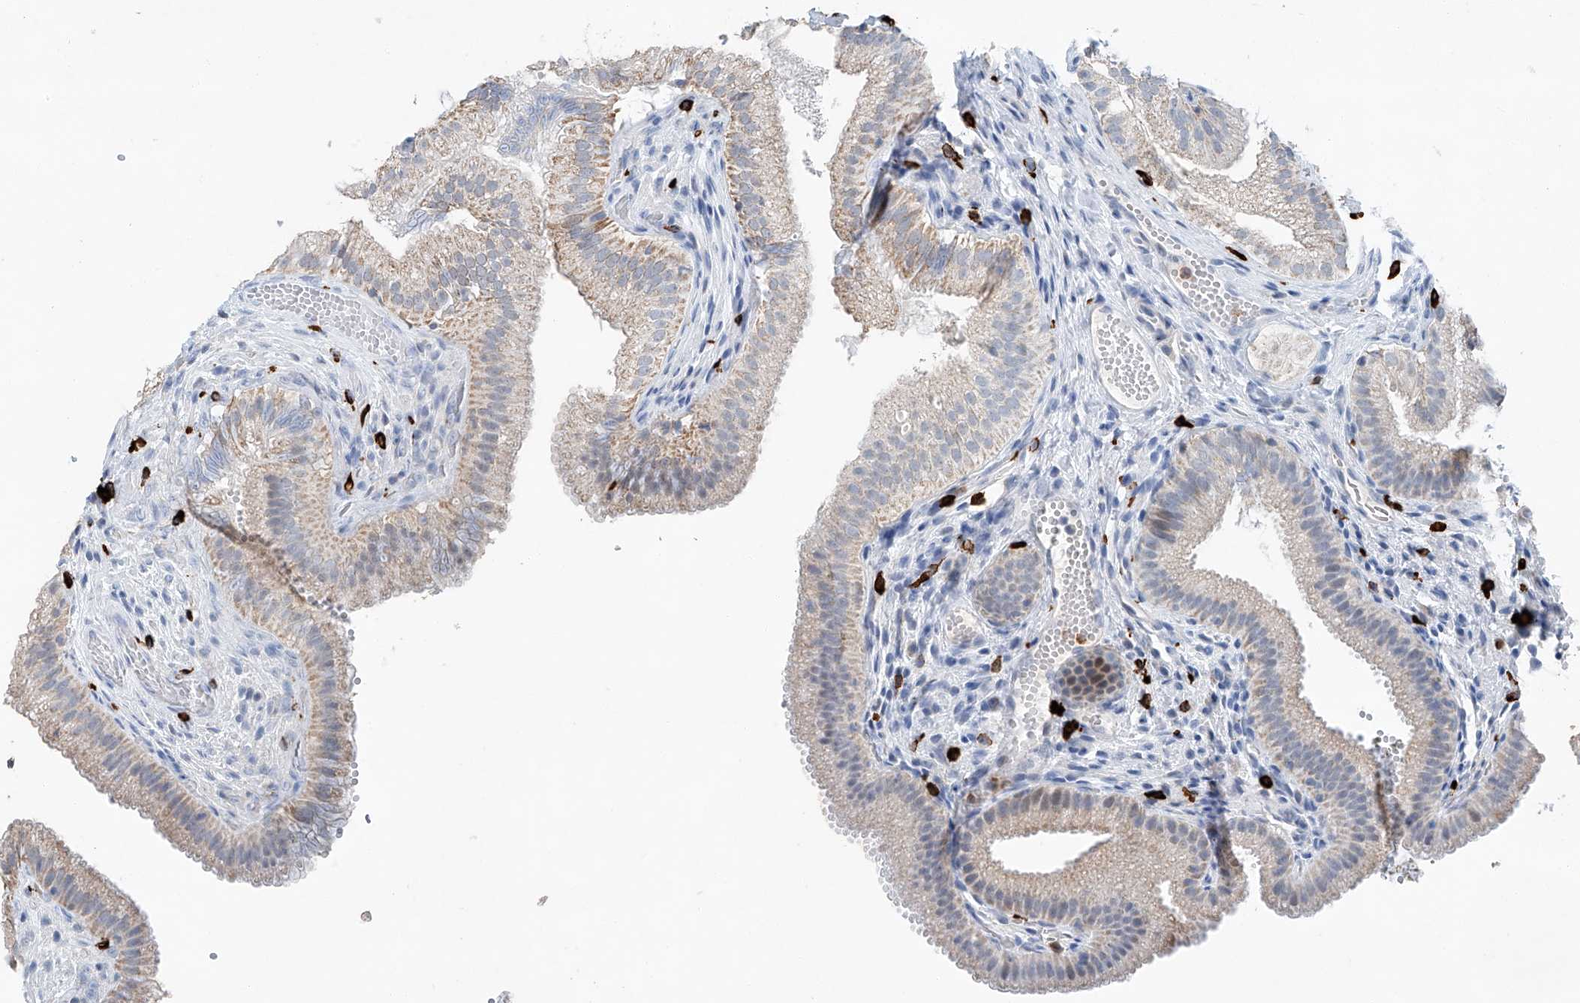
{"staining": {"intensity": "moderate", "quantity": "<25%", "location": "cytoplasmic/membranous"}, "tissue": "gallbladder", "cell_type": "Glandular cells", "image_type": "normal", "snomed": [{"axis": "morphology", "description": "Normal tissue, NOS"}, {"axis": "topography", "description": "Gallbladder"}], "caption": "This is a histology image of immunohistochemistry staining of benign gallbladder, which shows moderate staining in the cytoplasmic/membranous of glandular cells.", "gene": "KLF15", "patient": {"sex": "female", "age": 30}}